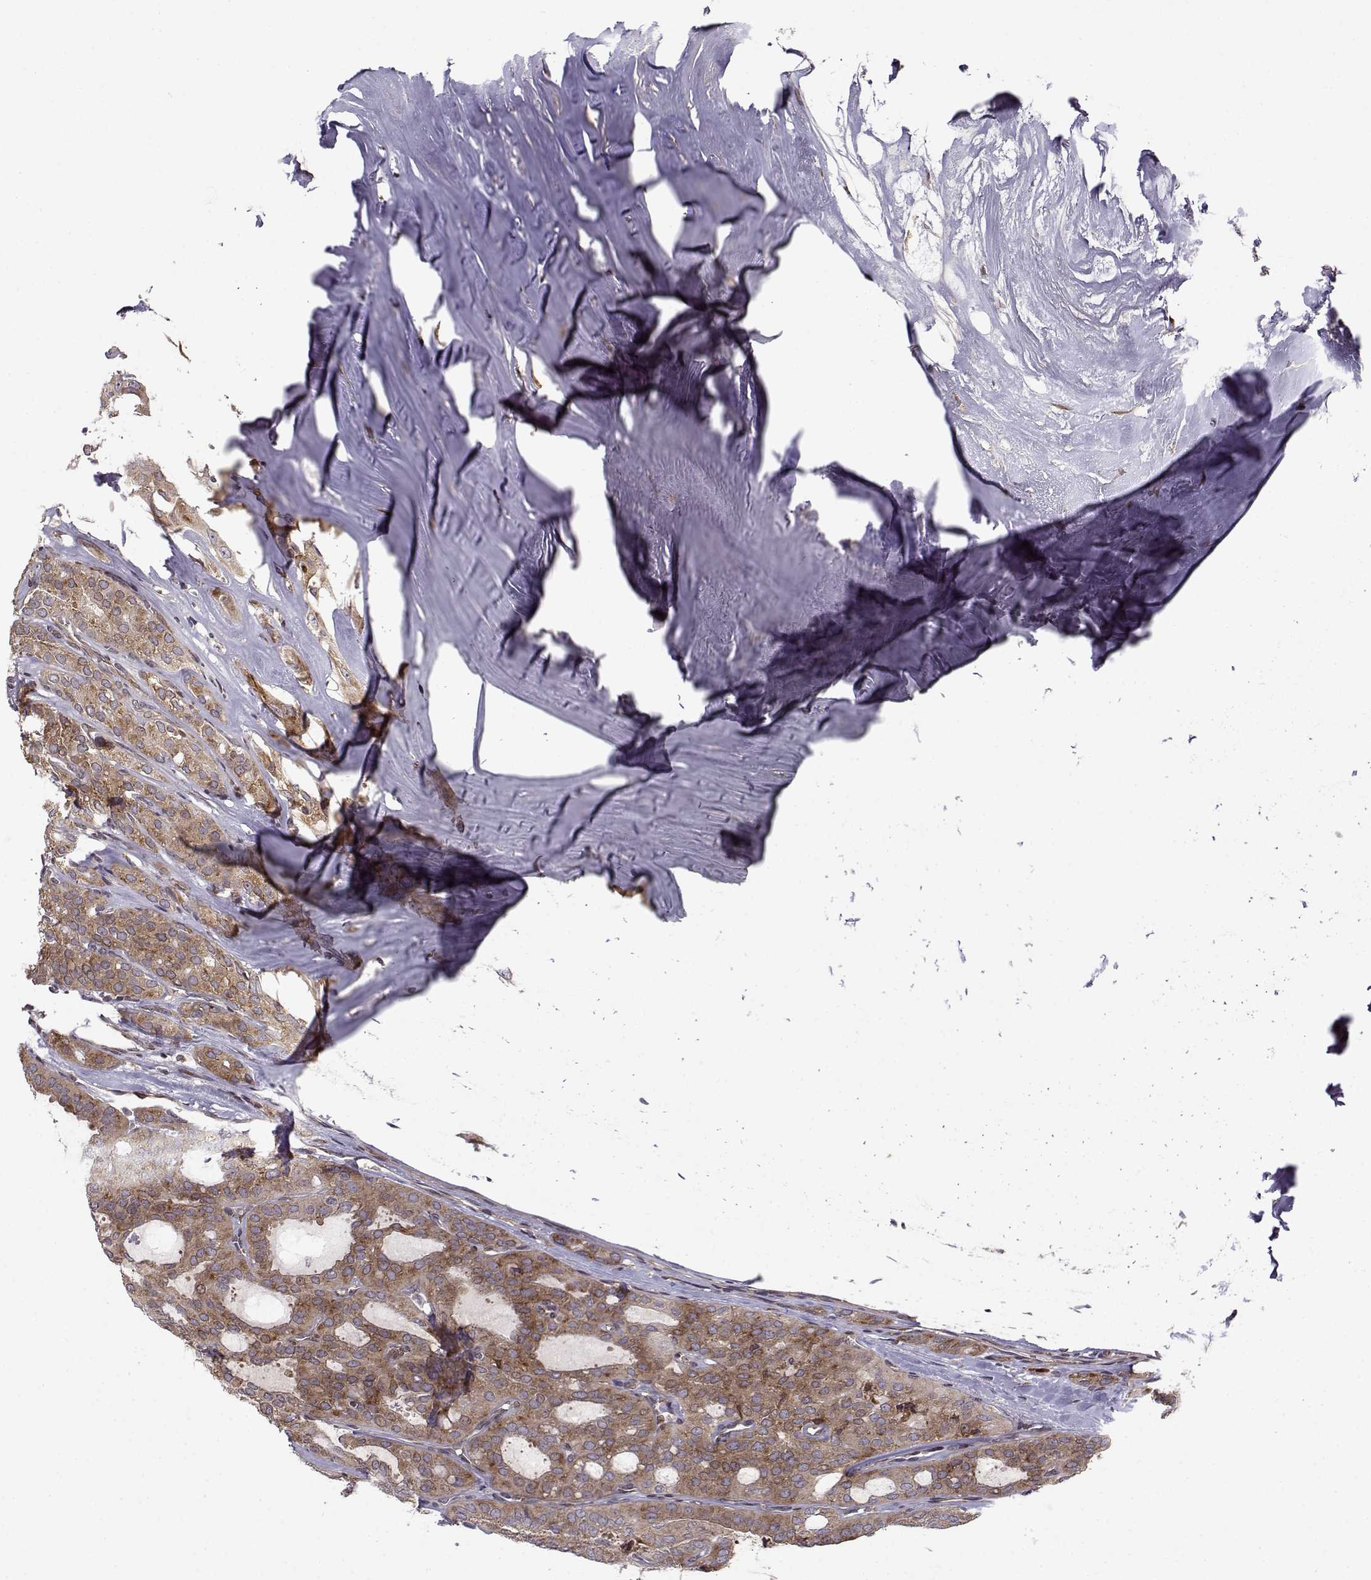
{"staining": {"intensity": "moderate", "quantity": ">75%", "location": "cytoplasmic/membranous"}, "tissue": "thyroid cancer", "cell_type": "Tumor cells", "image_type": "cancer", "snomed": [{"axis": "morphology", "description": "Follicular adenoma carcinoma, NOS"}, {"axis": "topography", "description": "Thyroid gland"}], "caption": "Approximately >75% of tumor cells in thyroid cancer (follicular adenoma carcinoma) show moderate cytoplasmic/membranous protein staining as visualized by brown immunohistochemical staining.", "gene": "RPL31", "patient": {"sex": "male", "age": 75}}